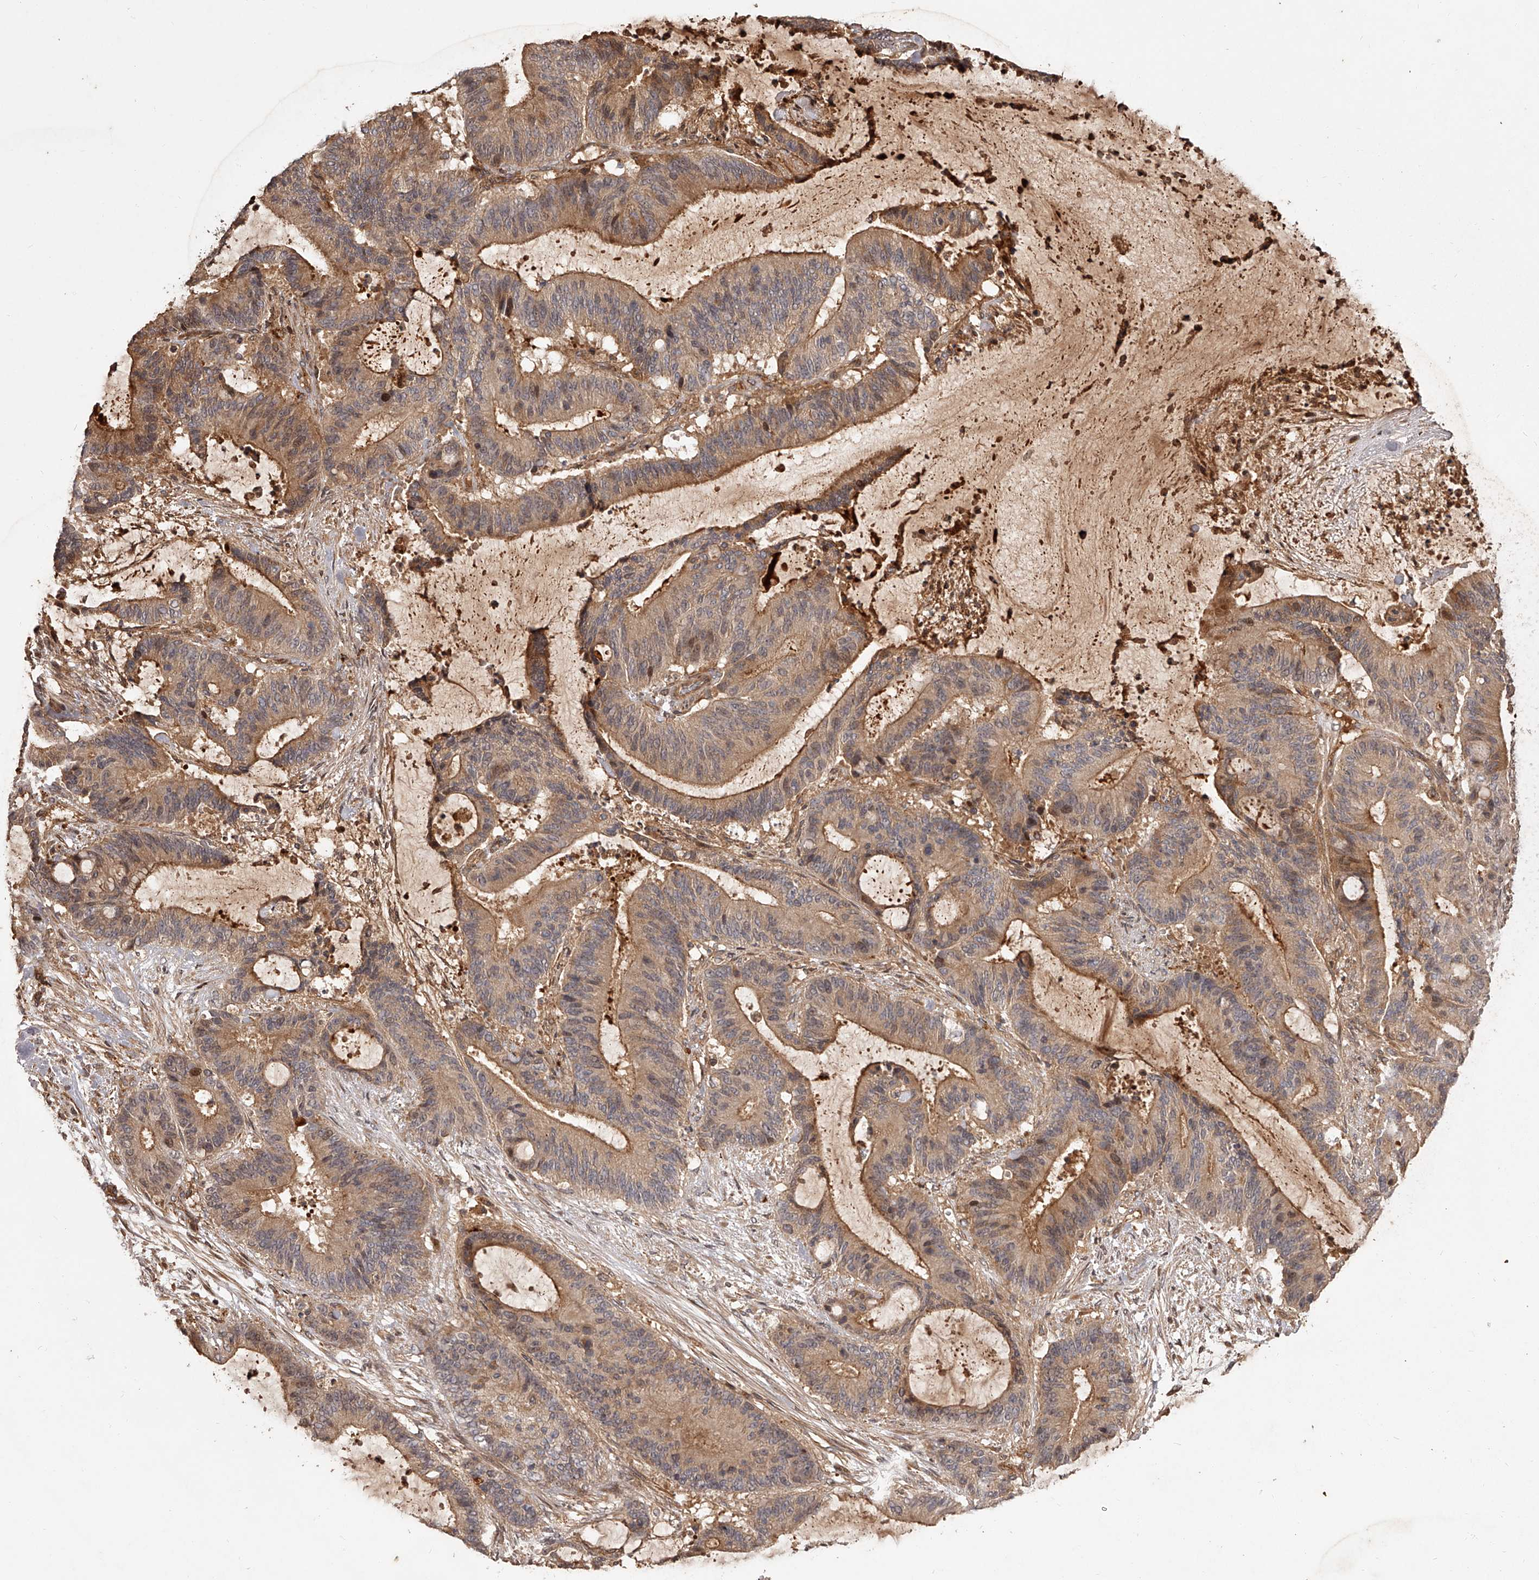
{"staining": {"intensity": "moderate", "quantity": "25%-75%", "location": "cytoplasmic/membranous"}, "tissue": "liver cancer", "cell_type": "Tumor cells", "image_type": "cancer", "snomed": [{"axis": "morphology", "description": "Normal tissue, NOS"}, {"axis": "morphology", "description": "Cholangiocarcinoma"}, {"axis": "topography", "description": "Liver"}, {"axis": "topography", "description": "Peripheral nerve tissue"}], "caption": "This image reveals liver cholangiocarcinoma stained with immunohistochemistry (IHC) to label a protein in brown. The cytoplasmic/membranous of tumor cells show moderate positivity for the protein. Nuclei are counter-stained blue.", "gene": "CRYZL1", "patient": {"sex": "female", "age": 73}}